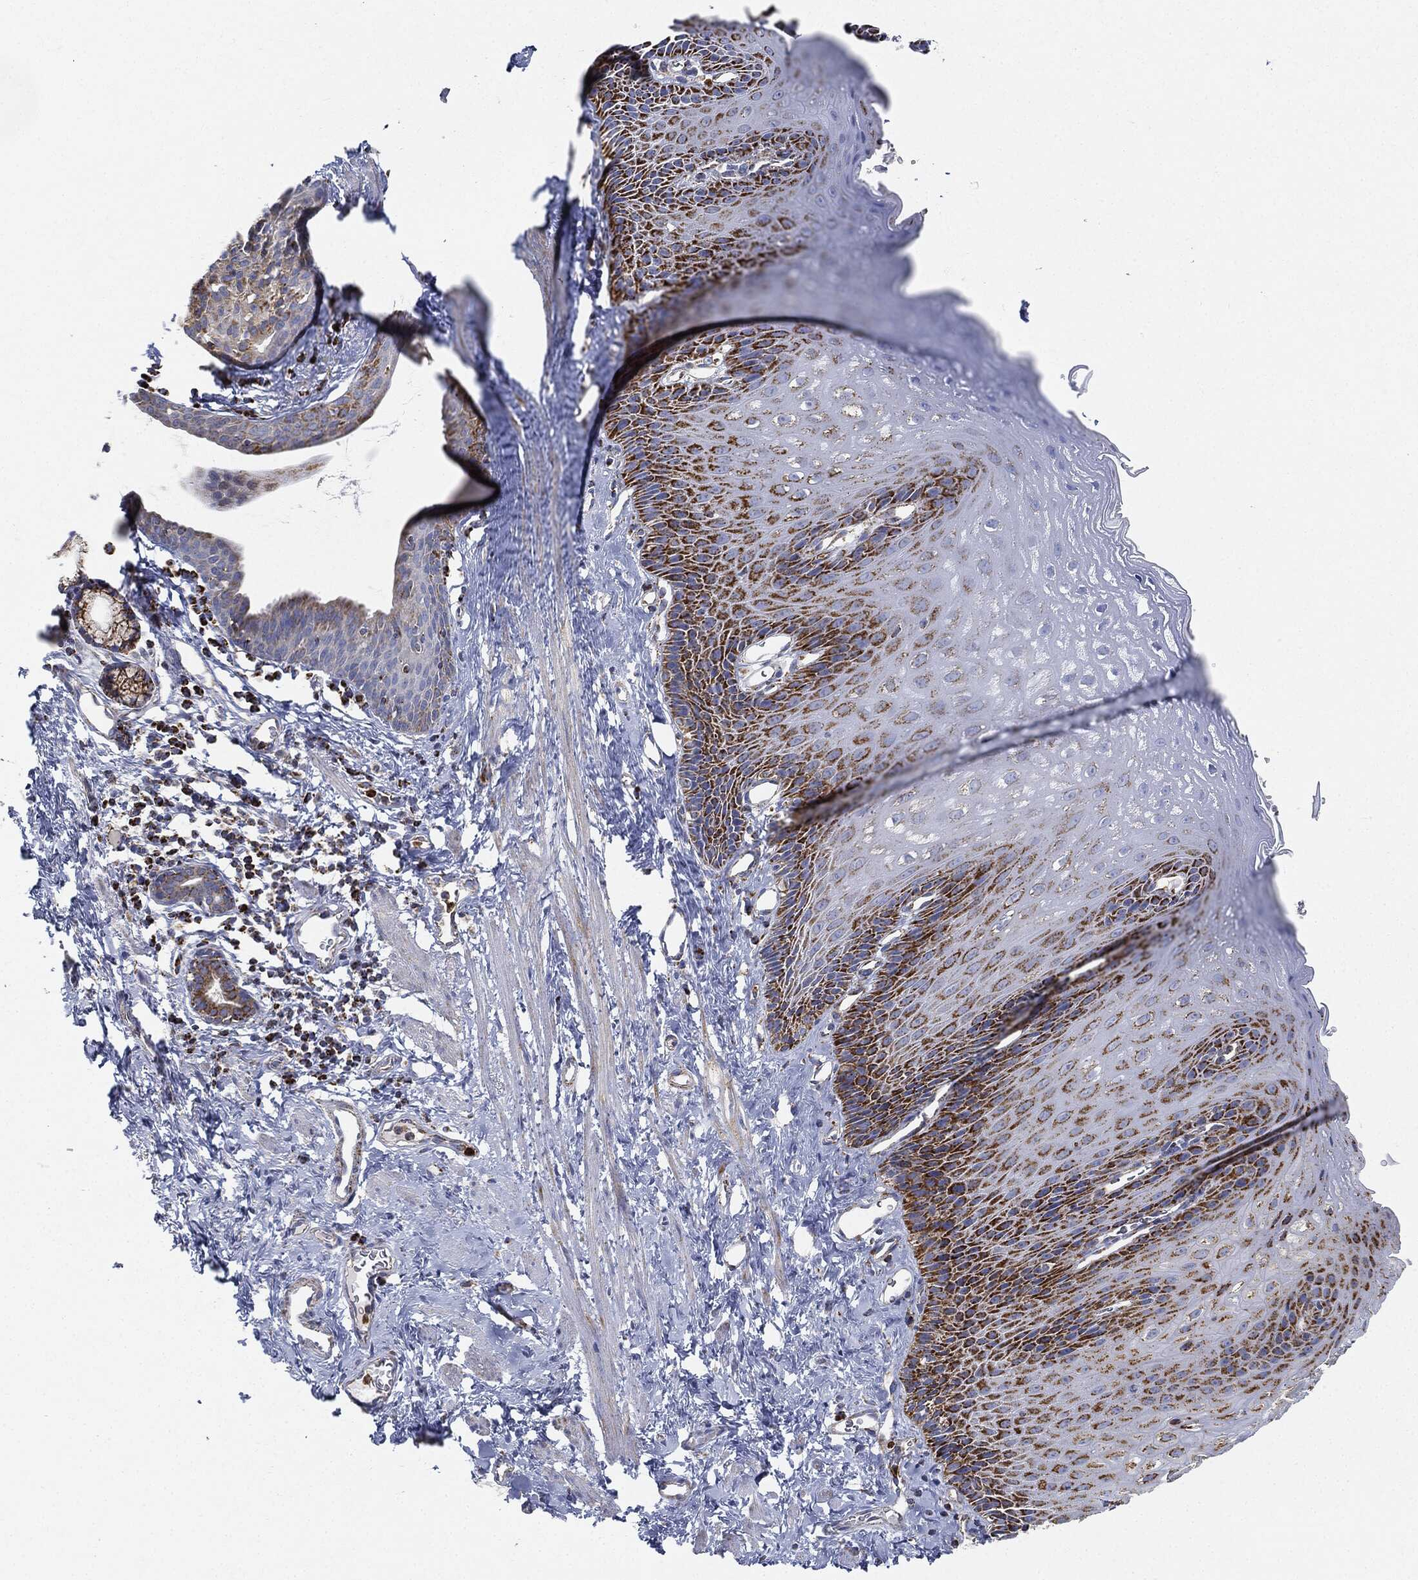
{"staining": {"intensity": "strong", "quantity": "25%-75%", "location": "cytoplasmic/membranous"}, "tissue": "esophagus", "cell_type": "Squamous epithelial cells", "image_type": "normal", "snomed": [{"axis": "morphology", "description": "Normal tissue, NOS"}, {"axis": "topography", "description": "Esophagus"}], "caption": "Normal esophagus demonstrates strong cytoplasmic/membranous positivity in about 25%-75% of squamous epithelial cells.", "gene": "CAPN15", "patient": {"sex": "male", "age": 64}}